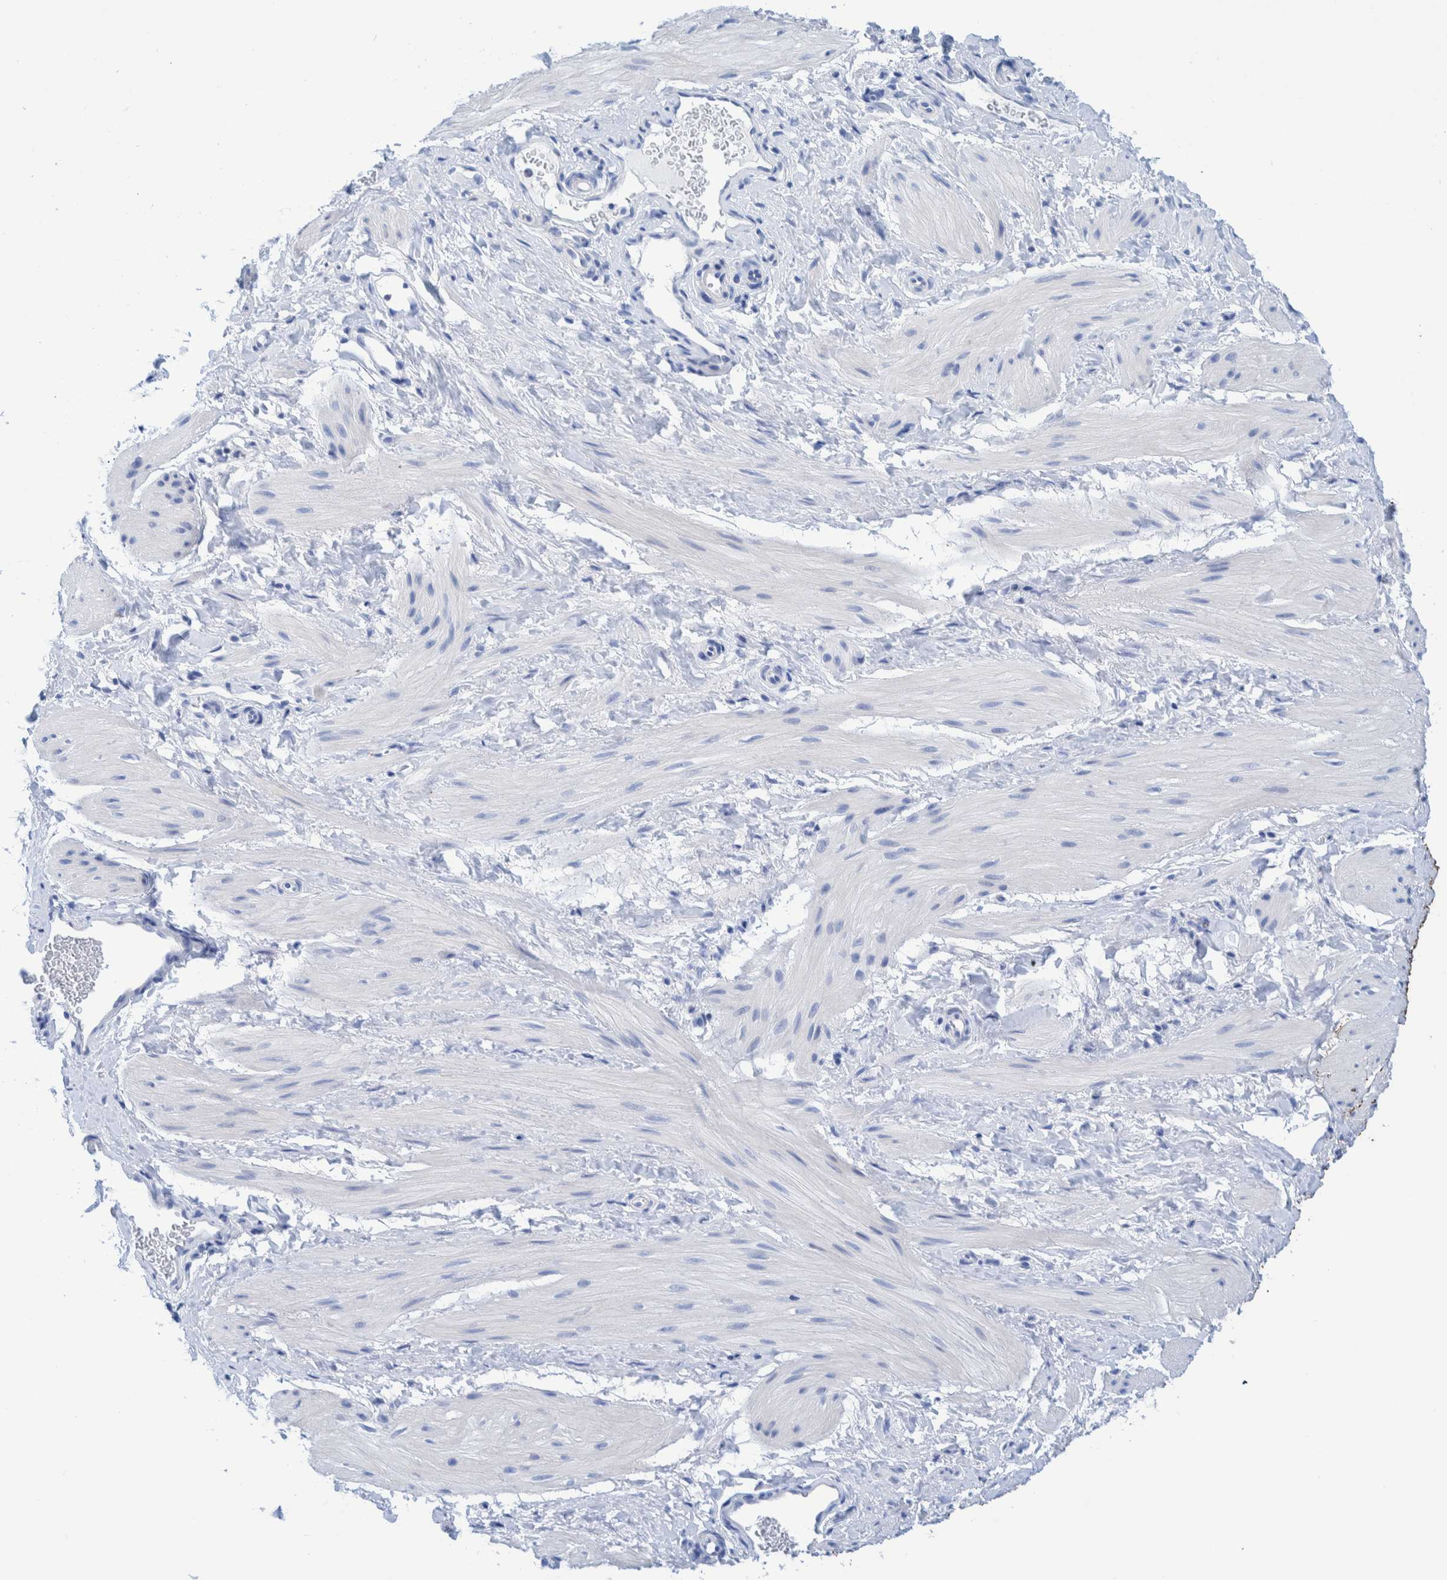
{"staining": {"intensity": "negative", "quantity": "none", "location": "none"}, "tissue": "smooth muscle", "cell_type": "Smooth muscle cells", "image_type": "normal", "snomed": [{"axis": "morphology", "description": "Normal tissue, NOS"}, {"axis": "topography", "description": "Smooth muscle"}], "caption": "Immunohistochemical staining of unremarkable human smooth muscle demonstrates no significant positivity in smooth muscle cells. (Stains: DAB IHC with hematoxylin counter stain, Microscopy: brightfield microscopy at high magnification).", "gene": "KRT14", "patient": {"sex": "male", "age": 16}}